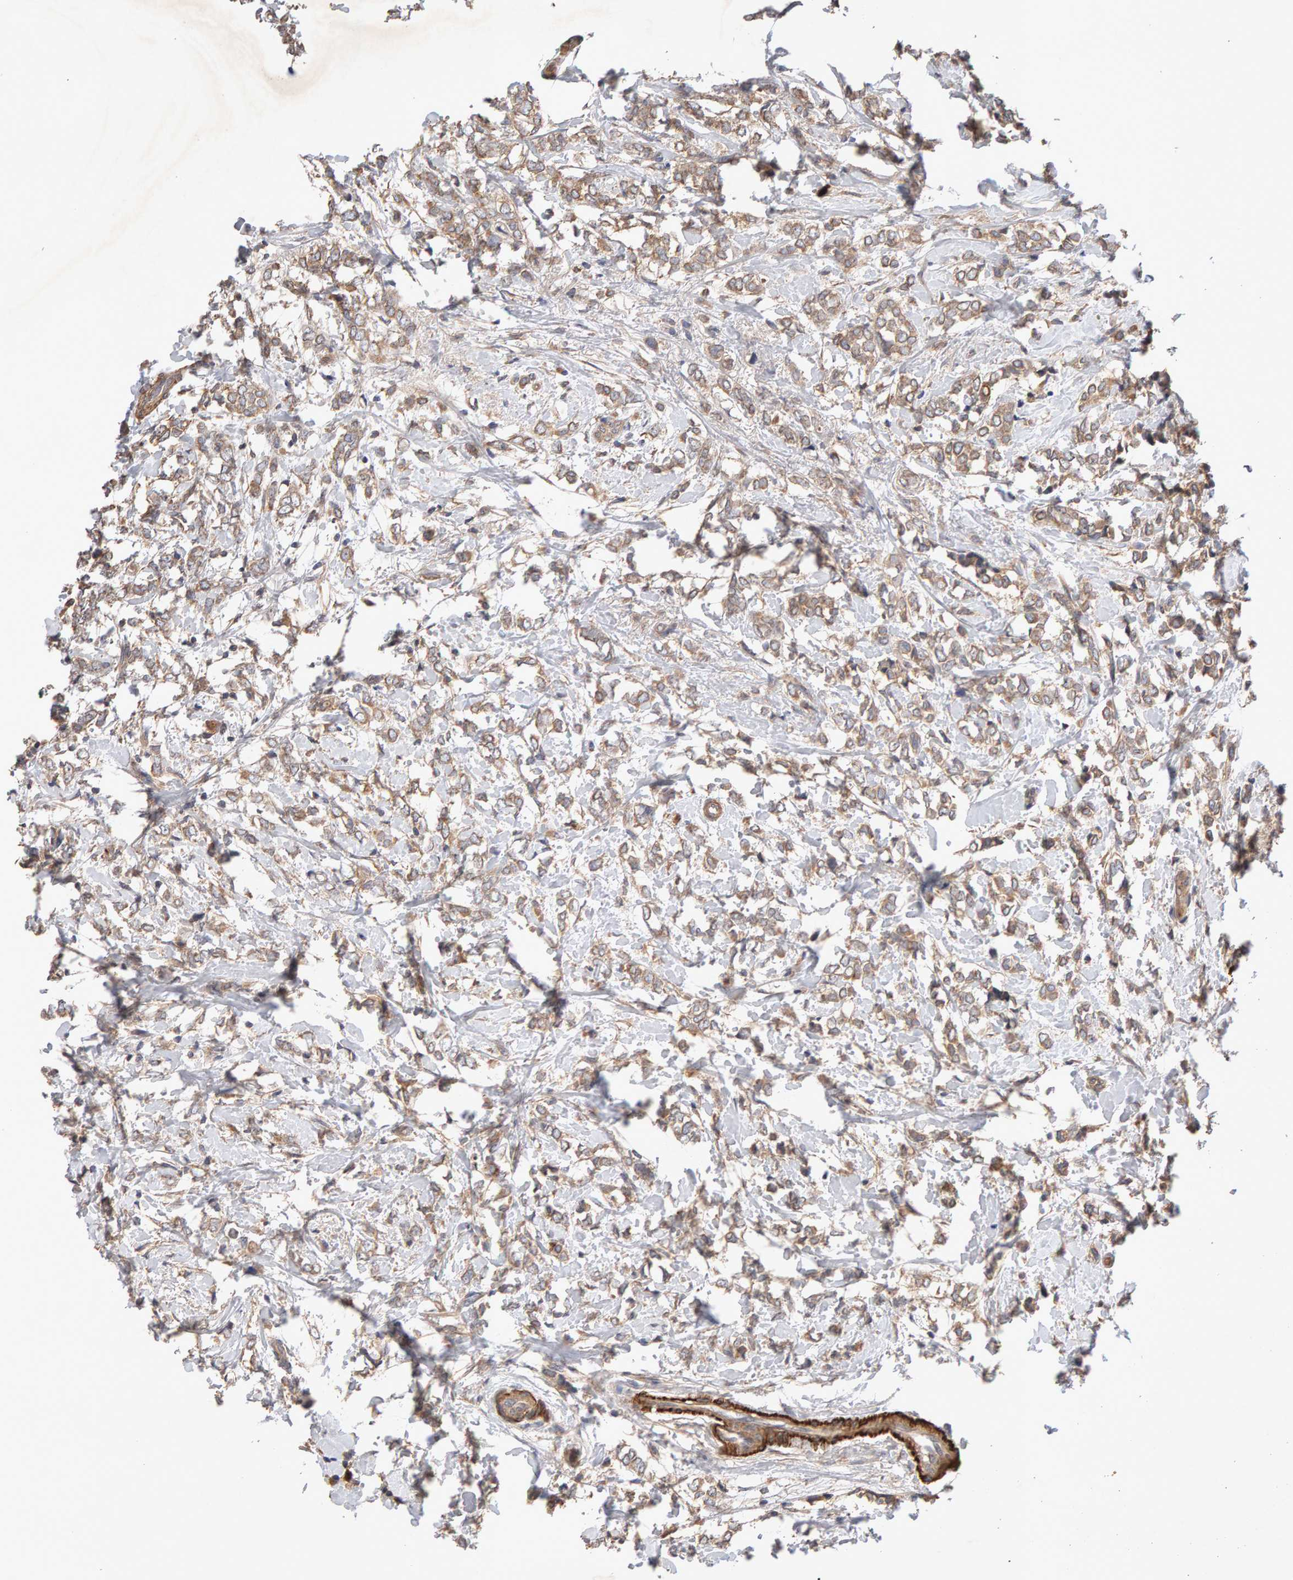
{"staining": {"intensity": "weak", "quantity": ">75%", "location": "cytoplasmic/membranous"}, "tissue": "breast cancer", "cell_type": "Tumor cells", "image_type": "cancer", "snomed": [{"axis": "morphology", "description": "Normal tissue, NOS"}, {"axis": "morphology", "description": "Lobular carcinoma"}, {"axis": "topography", "description": "Breast"}], "caption": "About >75% of tumor cells in human breast lobular carcinoma display weak cytoplasmic/membranous protein expression as visualized by brown immunohistochemical staining.", "gene": "RNF19A", "patient": {"sex": "female", "age": 47}}